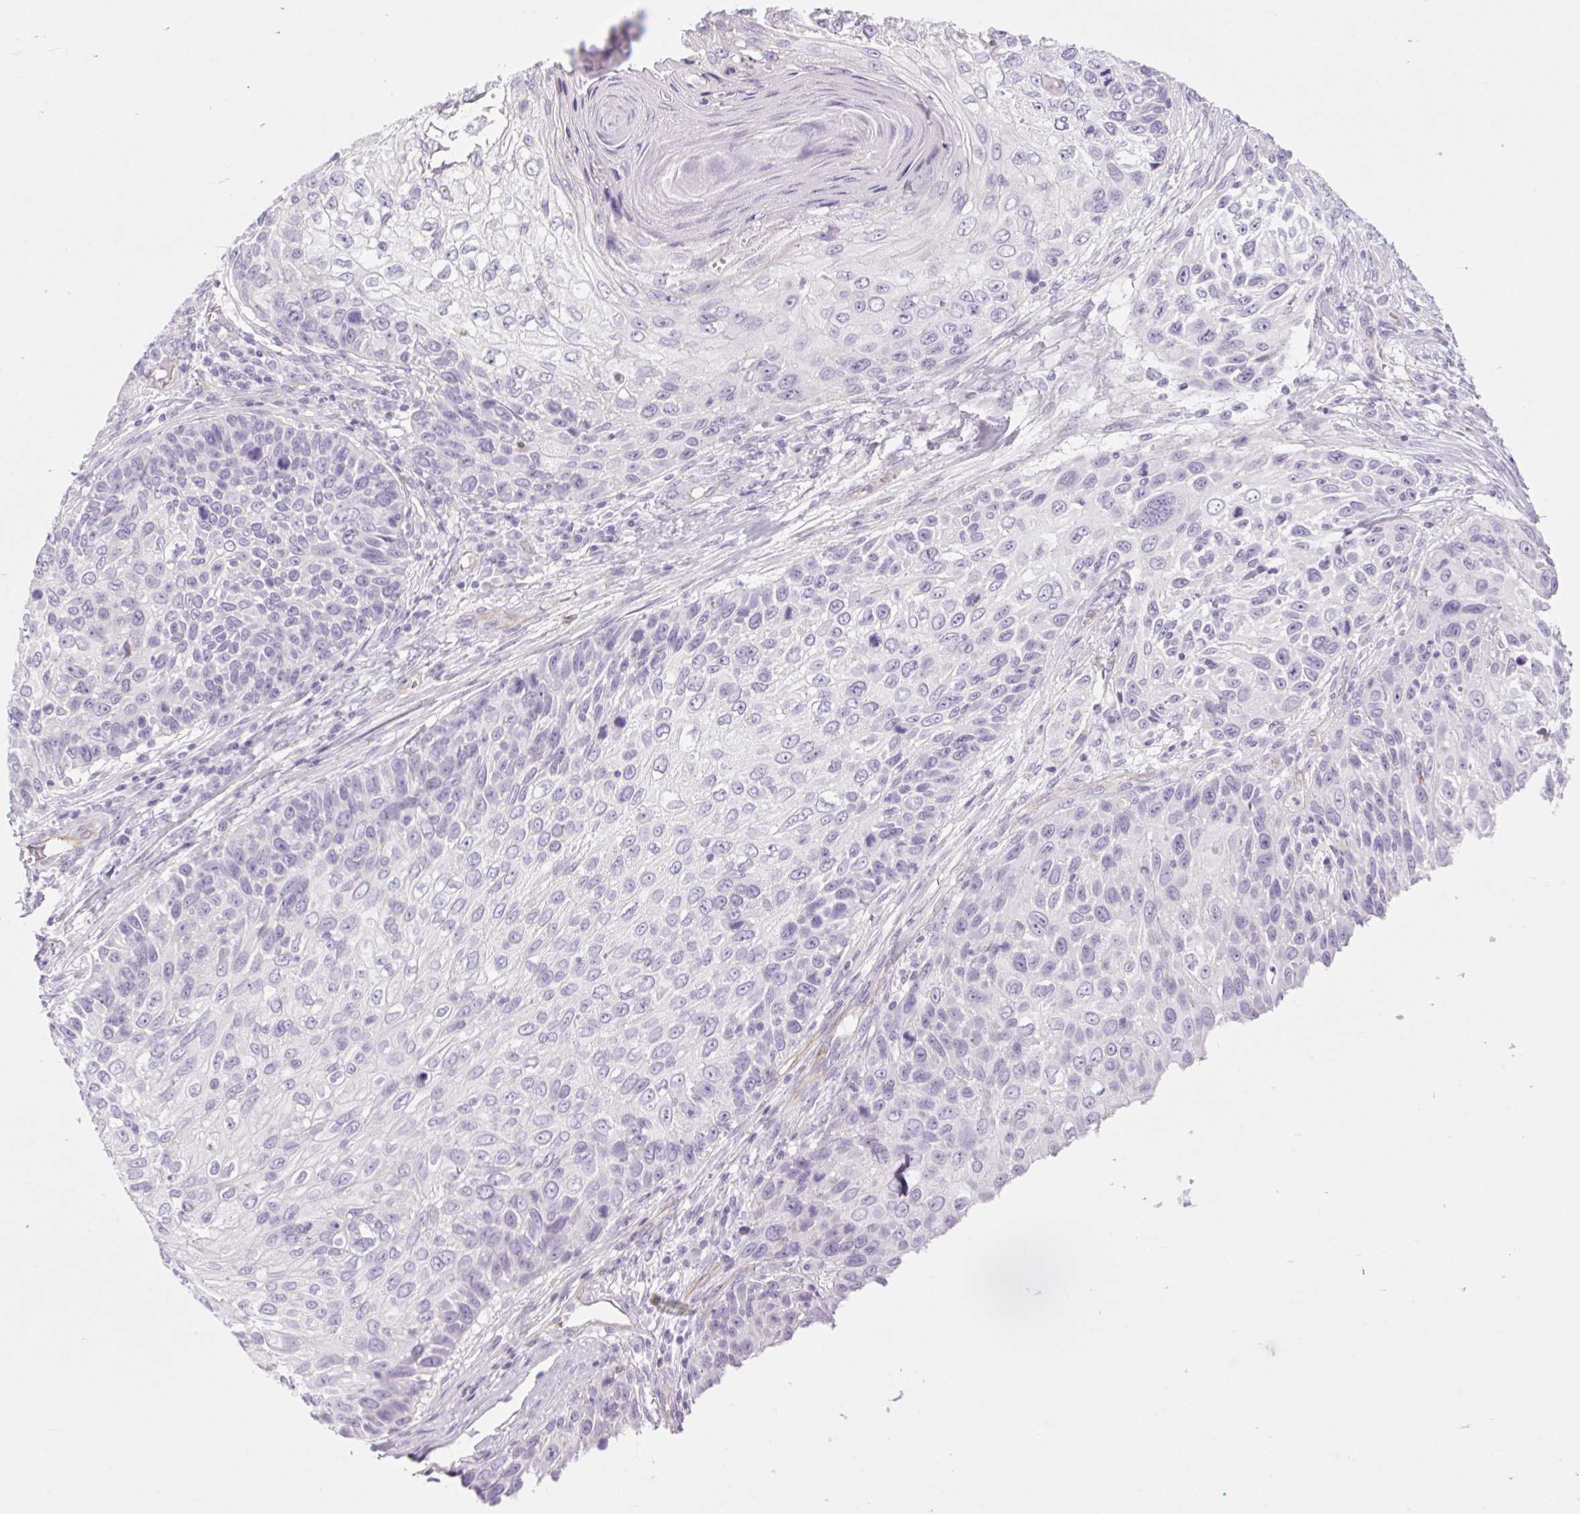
{"staining": {"intensity": "negative", "quantity": "none", "location": "none"}, "tissue": "skin cancer", "cell_type": "Tumor cells", "image_type": "cancer", "snomed": [{"axis": "morphology", "description": "Squamous cell carcinoma, NOS"}, {"axis": "topography", "description": "Skin"}], "caption": "Tumor cells show no significant staining in squamous cell carcinoma (skin).", "gene": "BCAS1", "patient": {"sex": "male", "age": 92}}